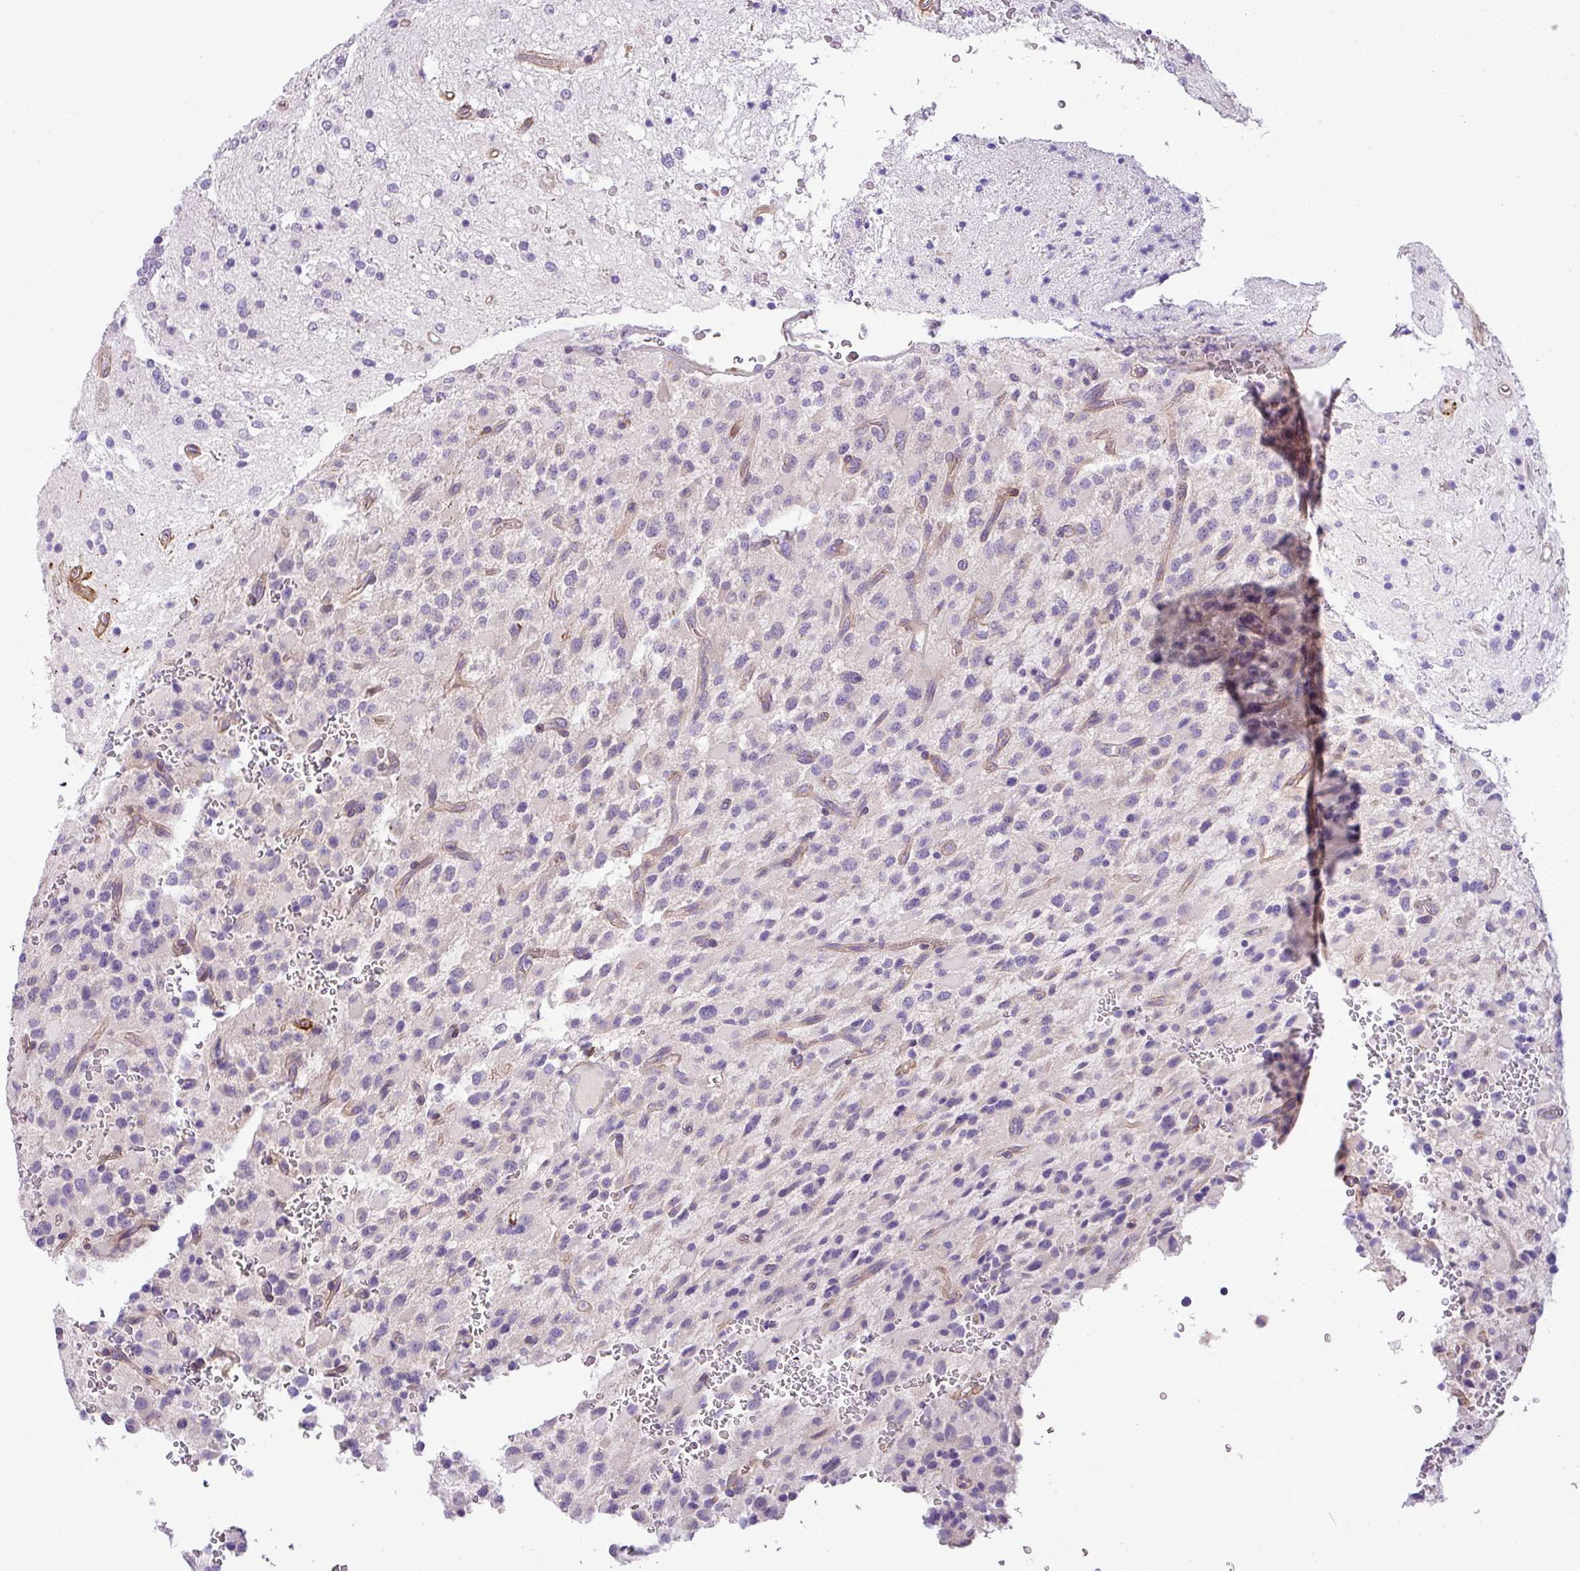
{"staining": {"intensity": "negative", "quantity": "none", "location": "none"}, "tissue": "glioma", "cell_type": "Tumor cells", "image_type": "cancer", "snomed": [{"axis": "morphology", "description": "Glioma, malignant, High grade"}, {"axis": "topography", "description": "Brain"}], "caption": "IHC of human malignant high-grade glioma displays no staining in tumor cells.", "gene": "PARD6G", "patient": {"sex": "male", "age": 34}}